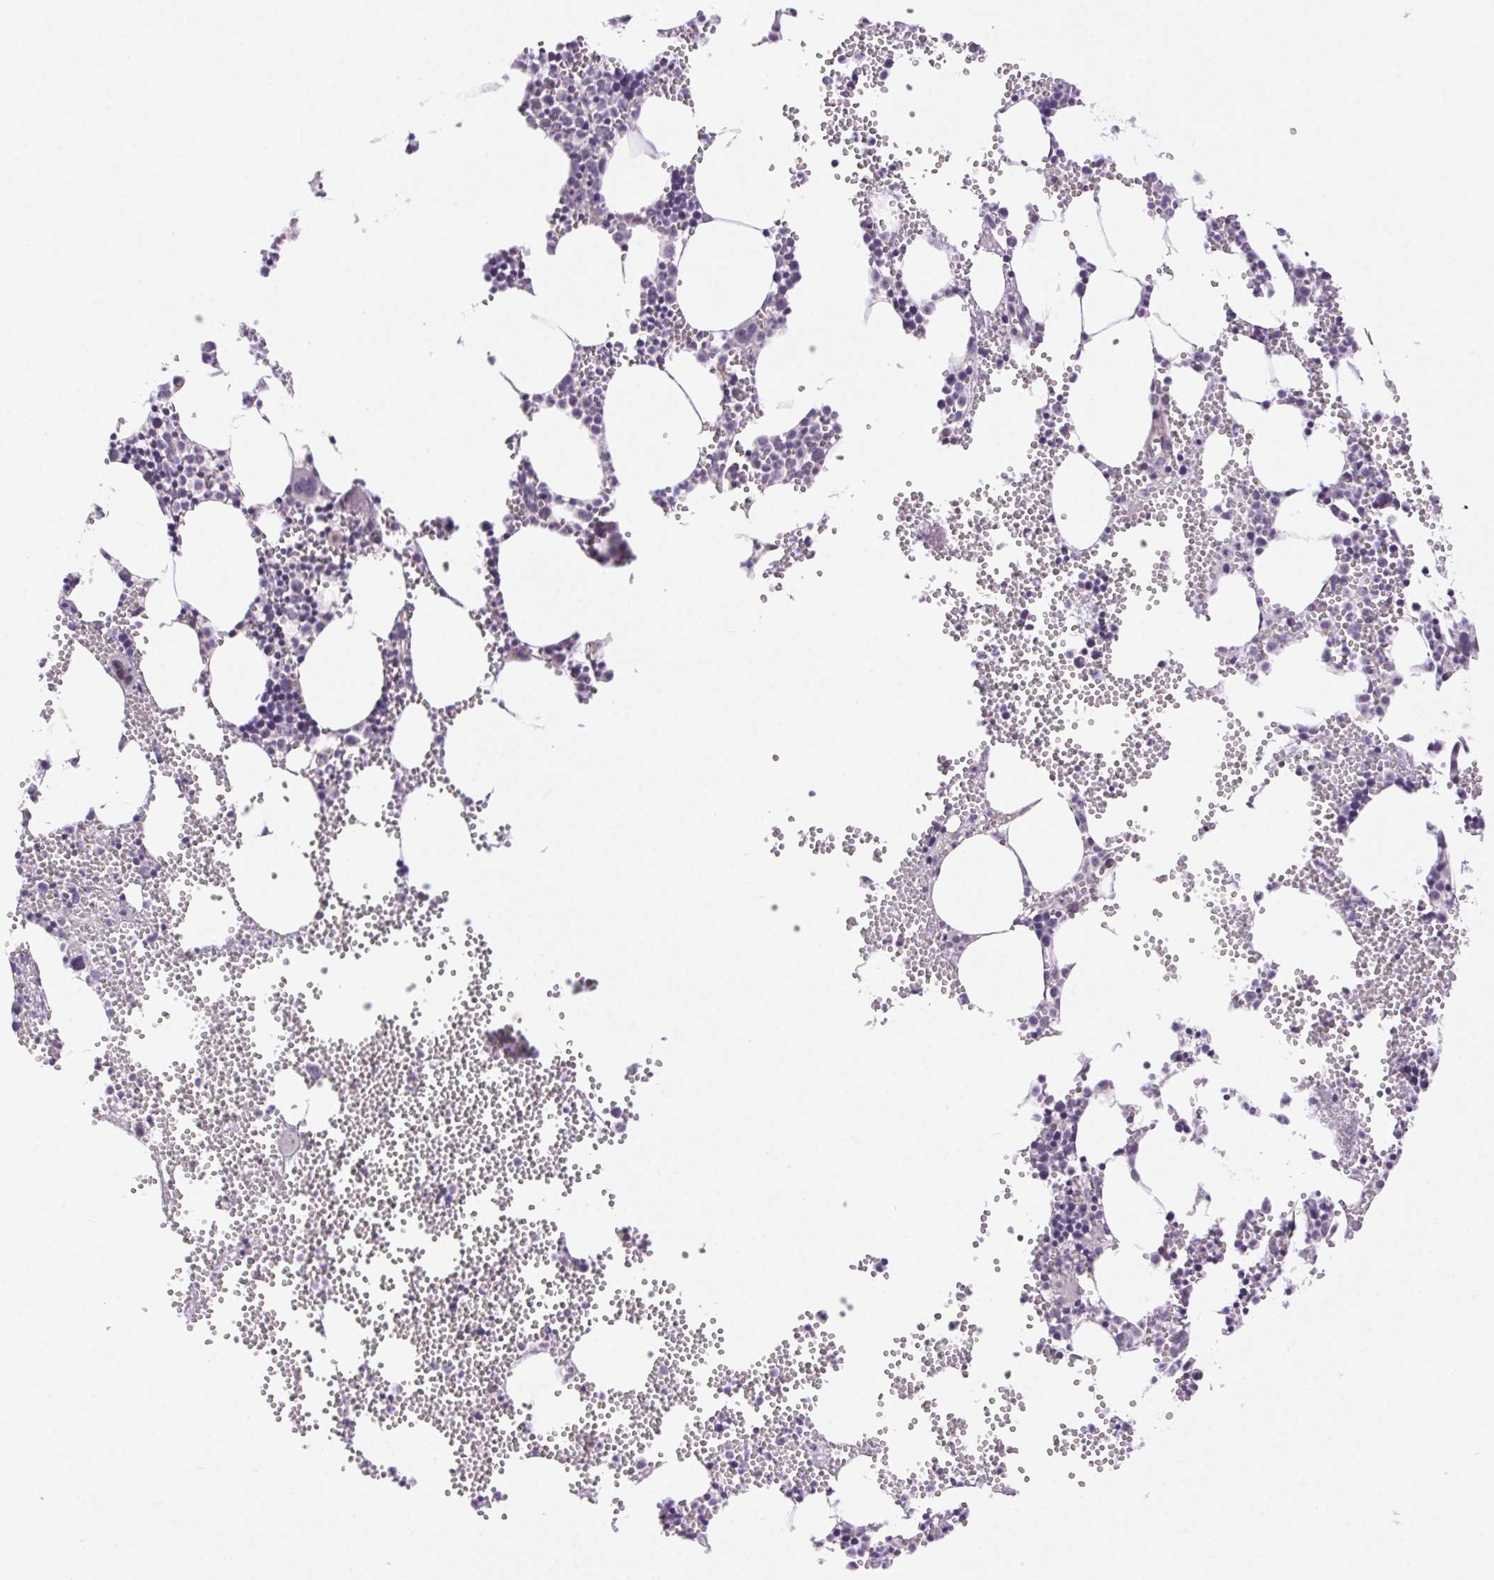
{"staining": {"intensity": "negative", "quantity": "none", "location": "none"}, "tissue": "bone marrow", "cell_type": "Hematopoietic cells", "image_type": "normal", "snomed": [{"axis": "morphology", "description": "Normal tissue, NOS"}, {"axis": "topography", "description": "Bone marrow"}], "caption": "Histopathology image shows no significant protein positivity in hematopoietic cells of normal bone marrow. (DAB immunohistochemistry with hematoxylin counter stain).", "gene": "SYT11", "patient": {"sex": "male", "age": 89}}